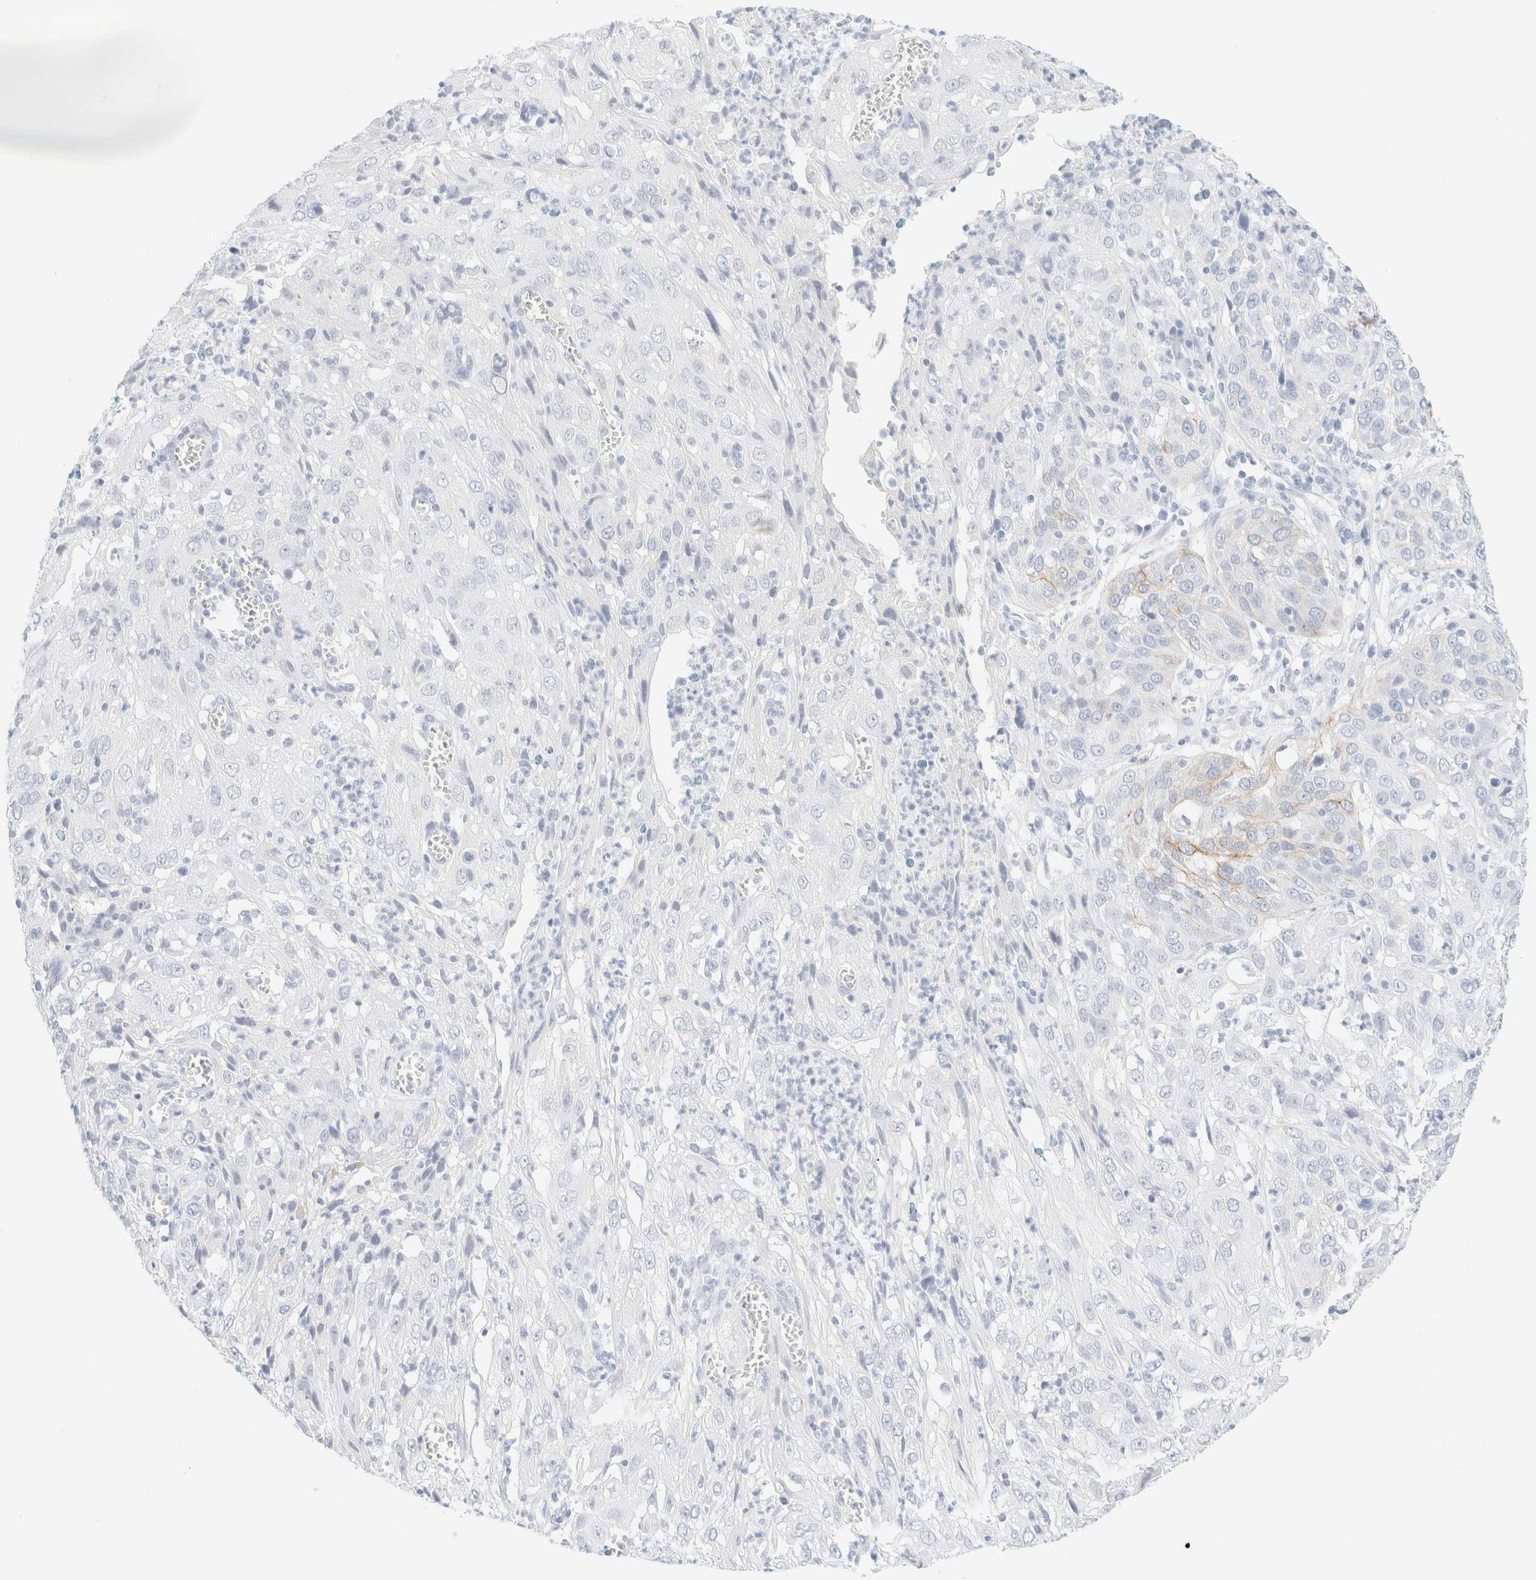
{"staining": {"intensity": "negative", "quantity": "none", "location": "none"}, "tissue": "cervical cancer", "cell_type": "Tumor cells", "image_type": "cancer", "snomed": [{"axis": "morphology", "description": "Squamous cell carcinoma, NOS"}, {"axis": "topography", "description": "Cervix"}], "caption": "Immunohistochemistry micrograph of neoplastic tissue: human cervical cancer (squamous cell carcinoma) stained with DAB displays no significant protein staining in tumor cells.", "gene": "KRT15", "patient": {"sex": "female", "age": 32}}